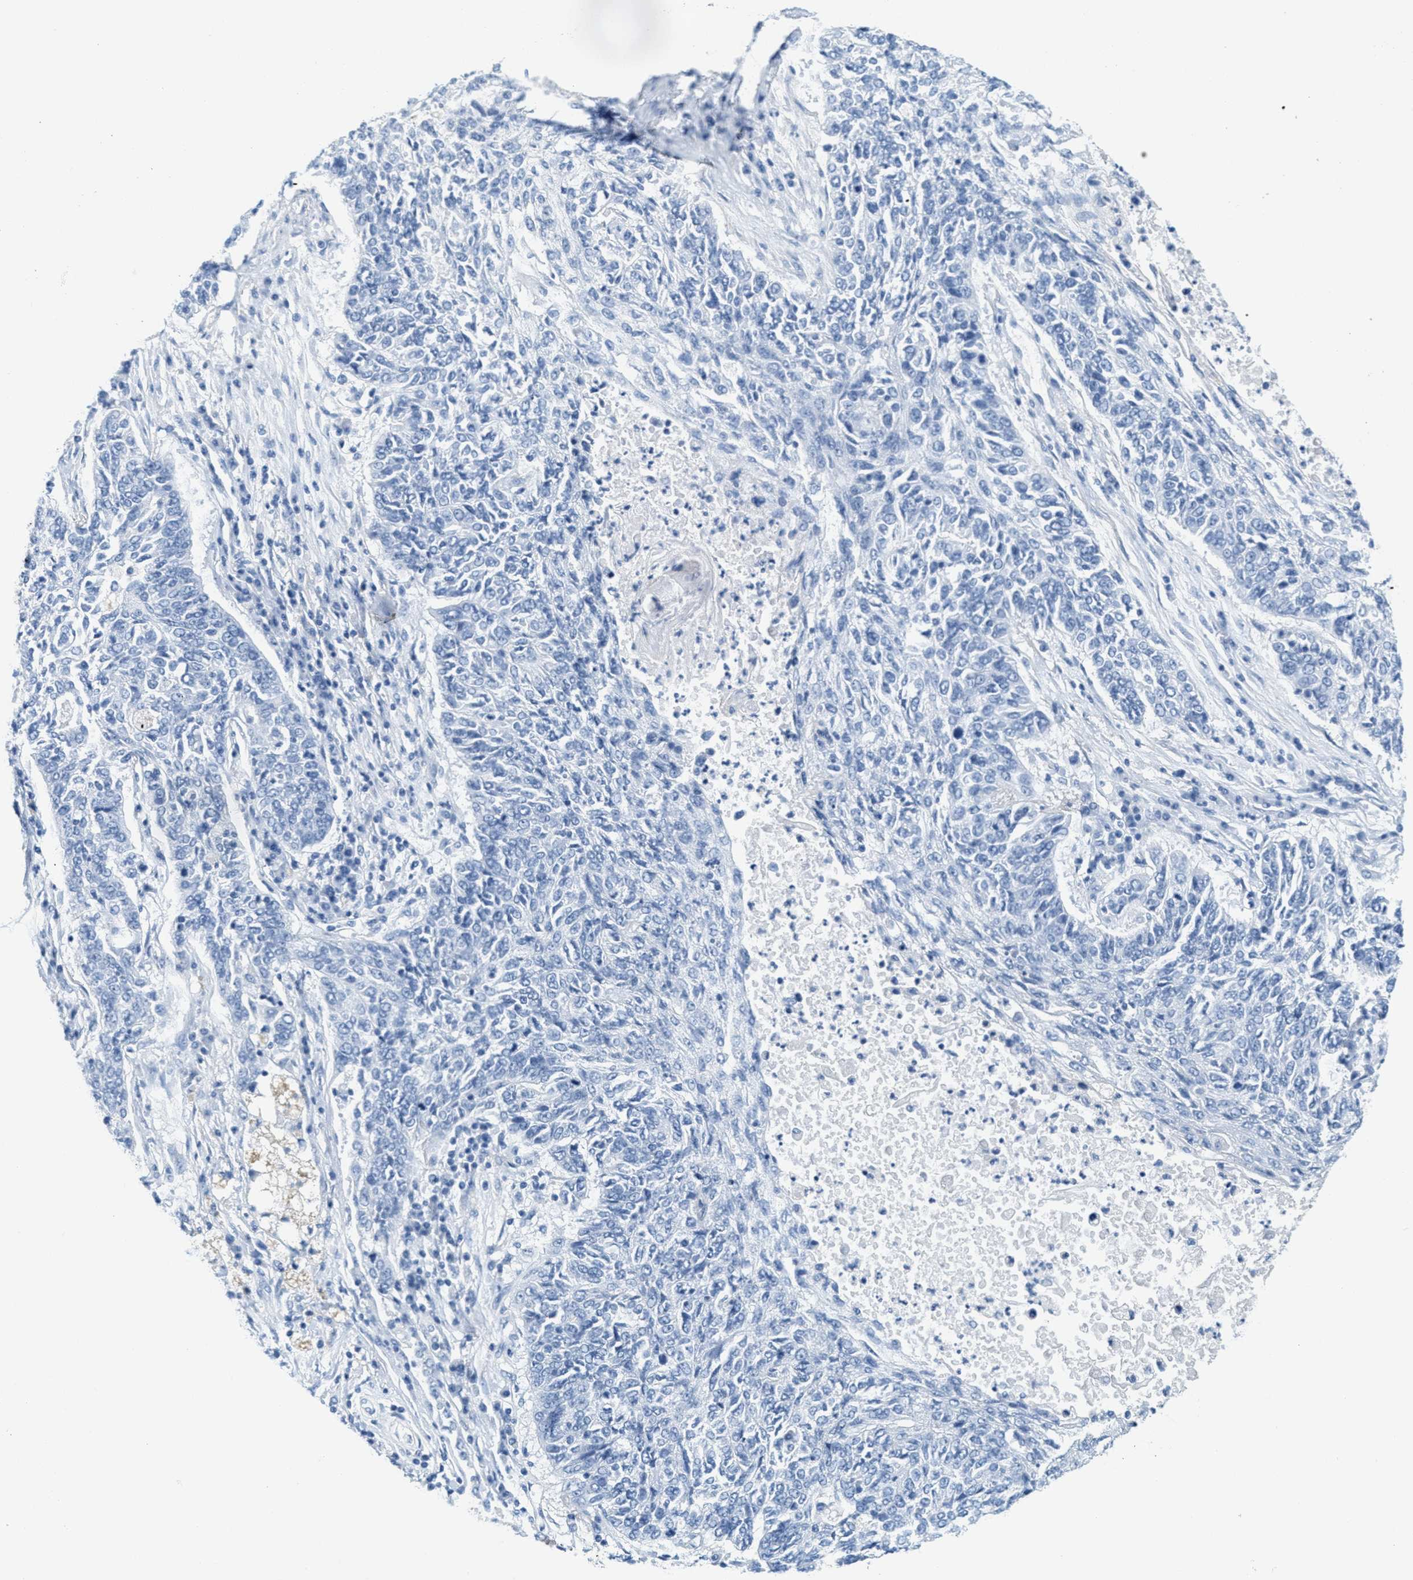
{"staining": {"intensity": "negative", "quantity": "none", "location": "none"}, "tissue": "lung cancer", "cell_type": "Tumor cells", "image_type": "cancer", "snomed": [{"axis": "morphology", "description": "Normal tissue, NOS"}, {"axis": "morphology", "description": "Squamous cell carcinoma, NOS"}, {"axis": "topography", "description": "Cartilage tissue"}, {"axis": "topography", "description": "Bronchus"}, {"axis": "topography", "description": "Lung"}], "caption": "This image is of lung cancer stained with immunohistochemistry to label a protein in brown with the nuclei are counter-stained blue. There is no staining in tumor cells. Nuclei are stained in blue.", "gene": "GPM6A", "patient": {"sex": "female", "age": 49}}